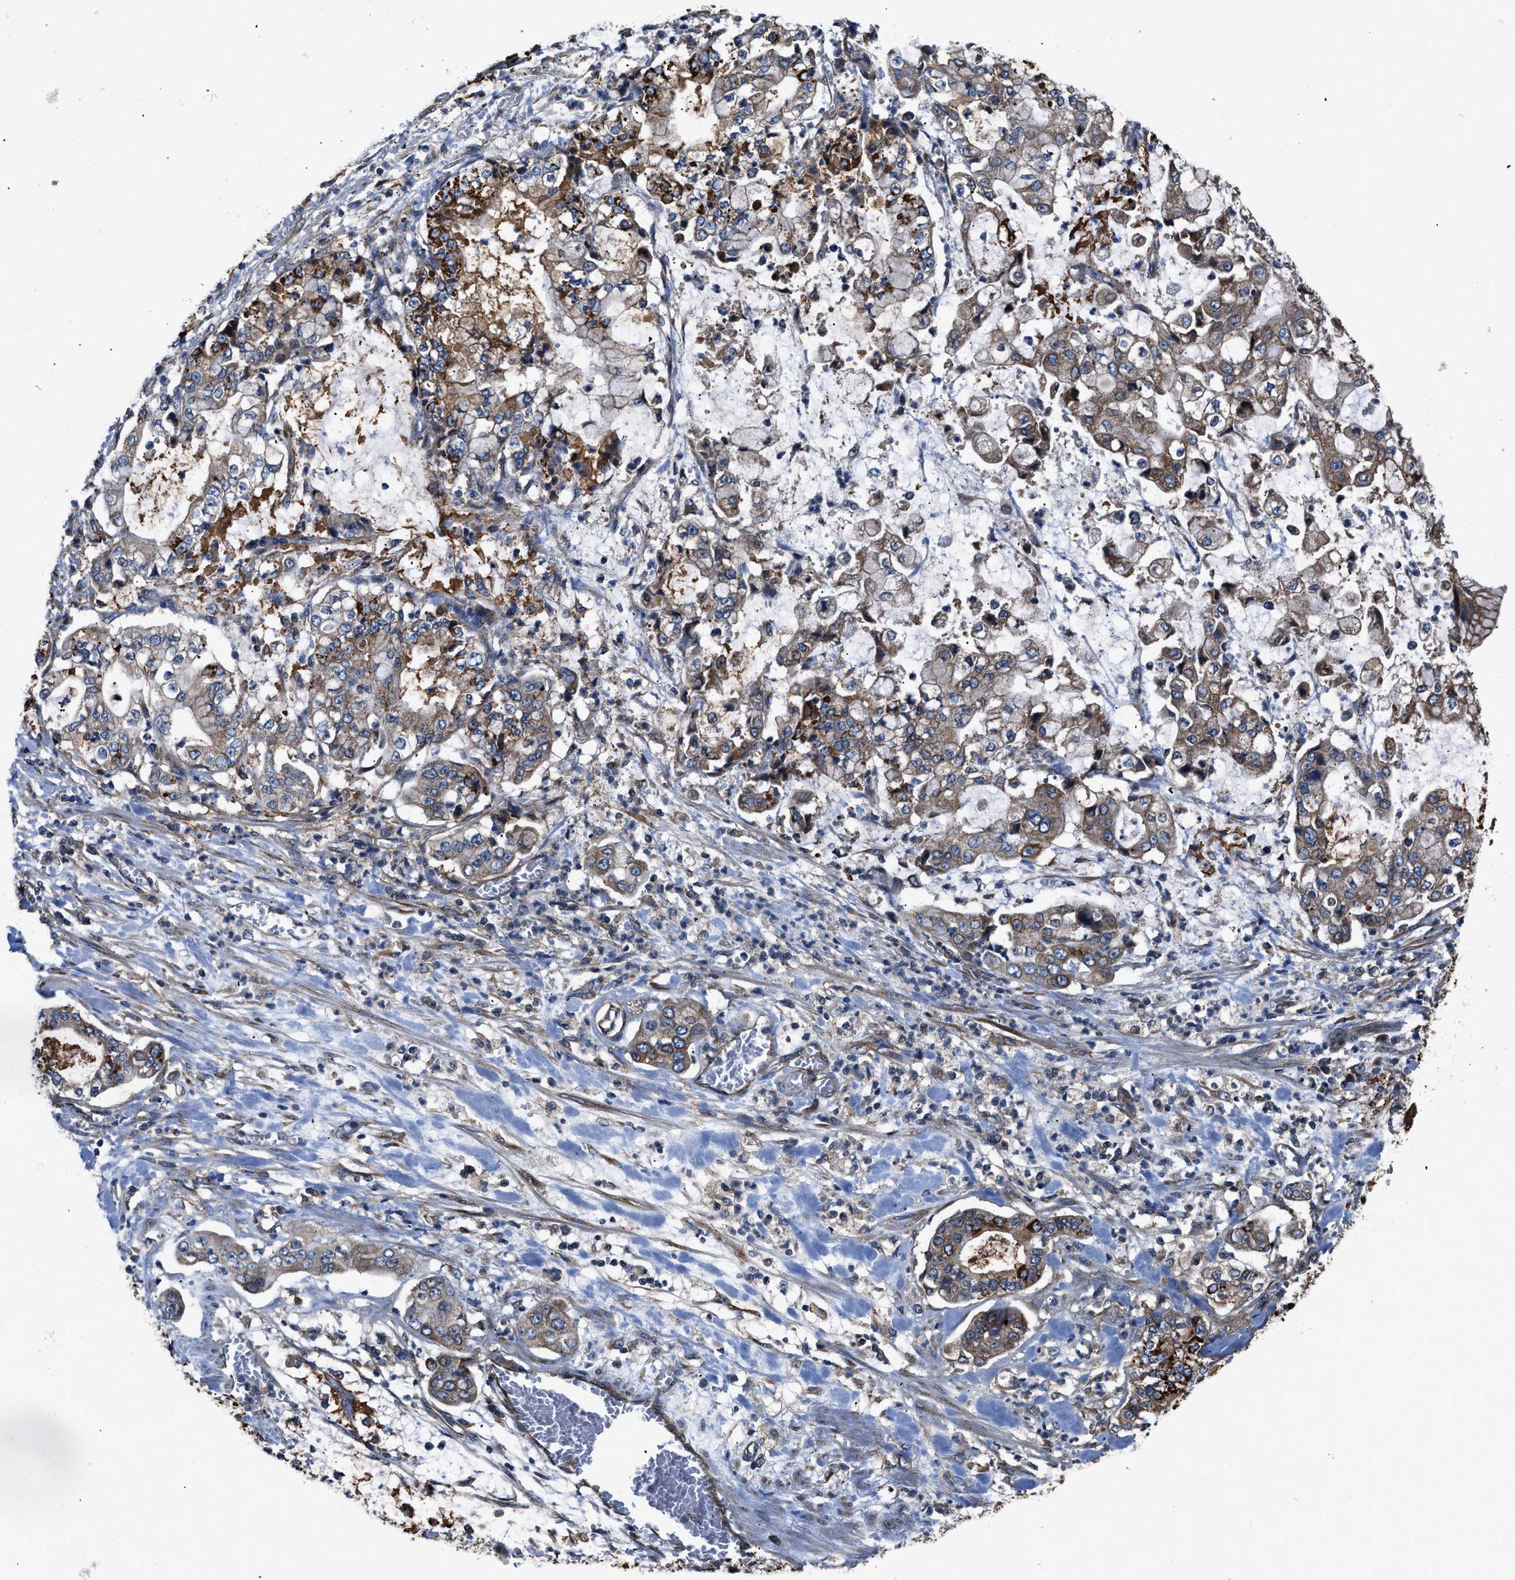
{"staining": {"intensity": "moderate", "quantity": ">75%", "location": "cytoplasmic/membranous"}, "tissue": "stomach cancer", "cell_type": "Tumor cells", "image_type": "cancer", "snomed": [{"axis": "morphology", "description": "Adenocarcinoma, NOS"}, {"axis": "topography", "description": "Stomach"}], "caption": "Adenocarcinoma (stomach) stained for a protein (brown) exhibits moderate cytoplasmic/membranous positive staining in about >75% of tumor cells.", "gene": "CEP128", "patient": {"sex": "male", "age": 76}}